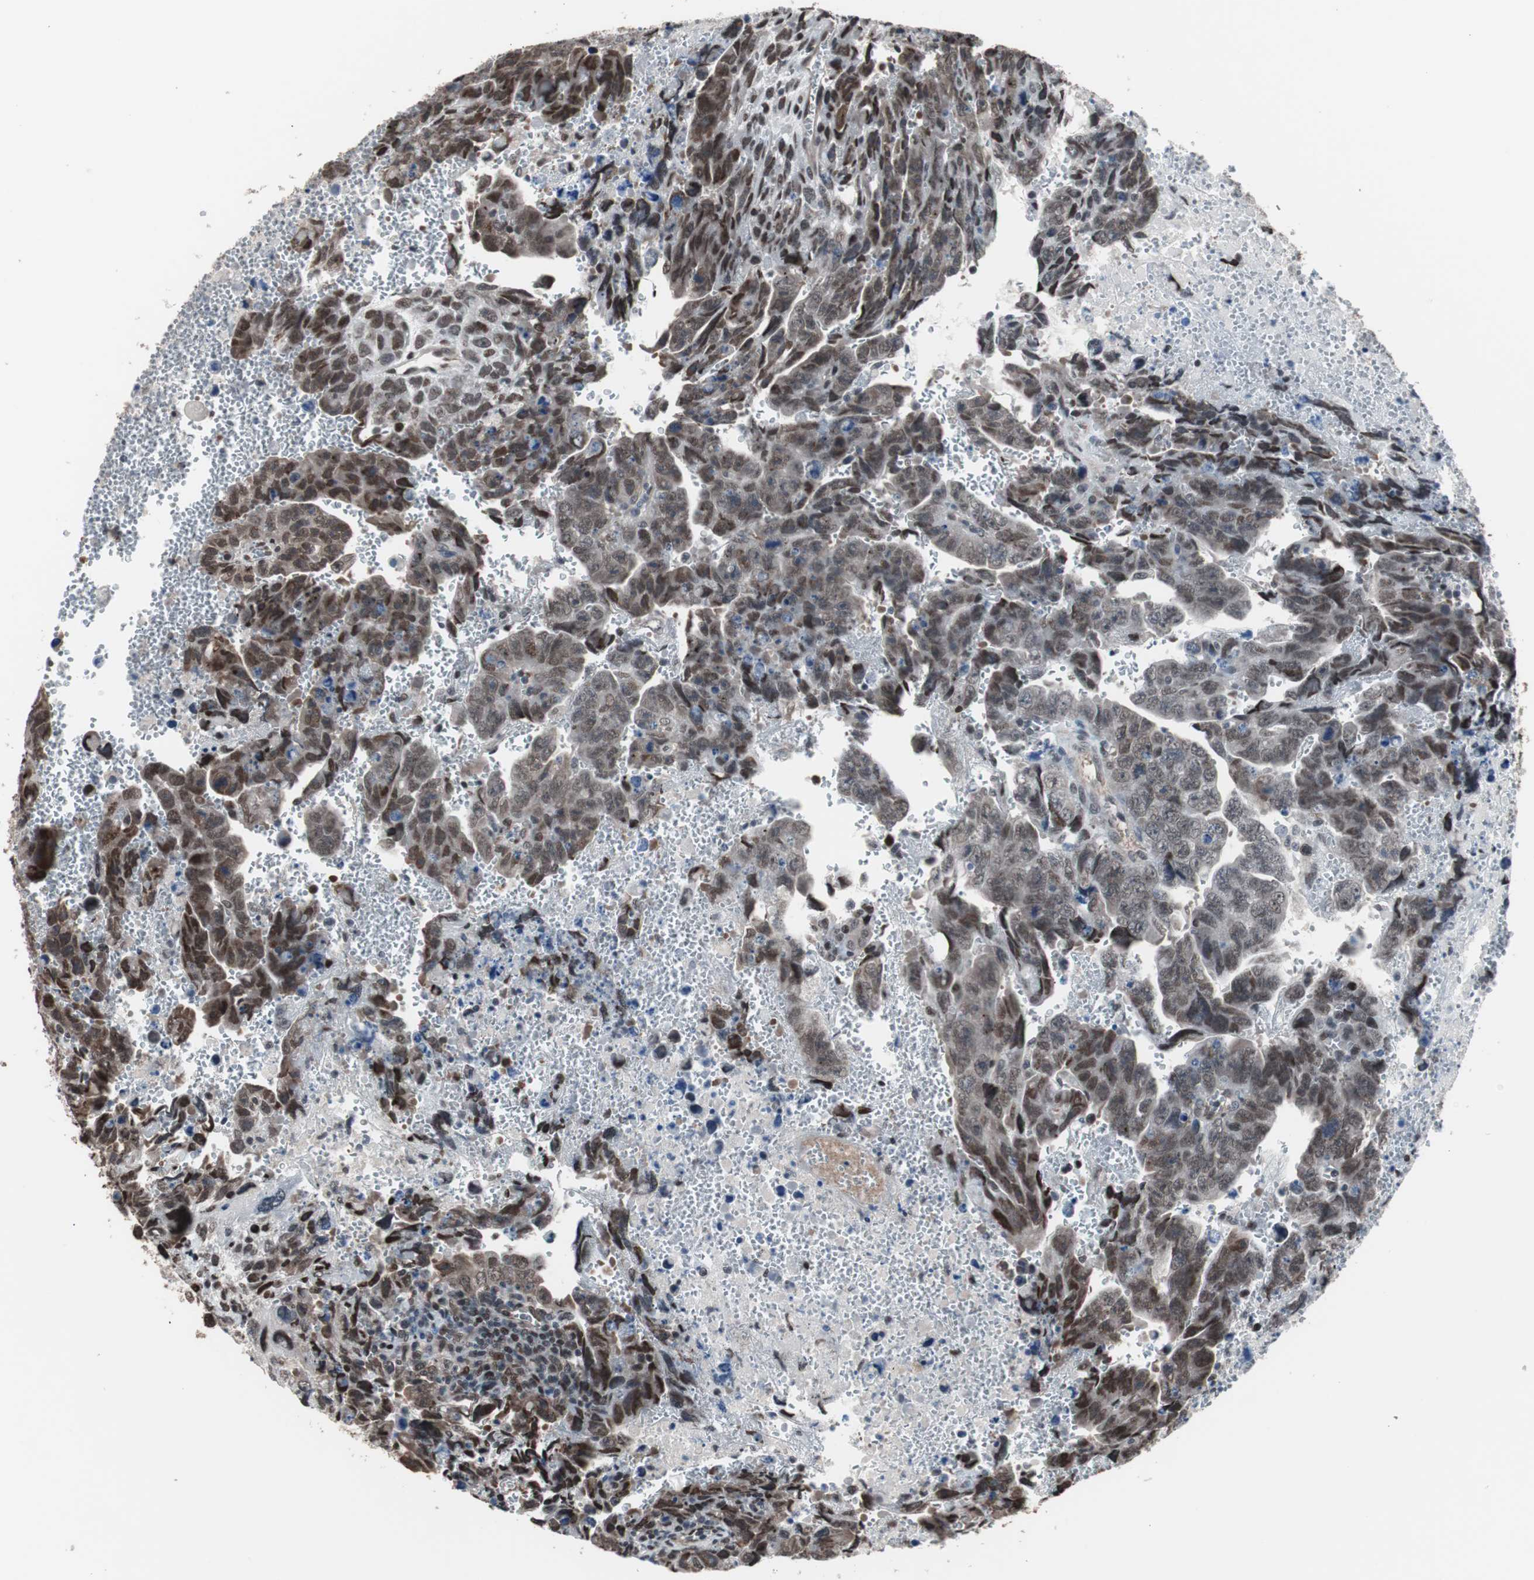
{"staining": {"intensity": "moderate", "quantity": "25%-75%", "location": "nuclear"}, "tissue": "testis cancer", "cell_type": "Tumor cells", "image_type": "cancer", "snomed": [{"axis": "morphology", "description": "Carcinoma, Embryonal, NOS"}, {"axis": "topography", "description": "Testis"}], "caption": "Immunohistochemical staining of testis cancer (embryonal carcinoma) displays medium levels of moderate nuclear protein staining in approximately 25%-75% of tumor cells.", "gene": "POGZ", "patient": {"sex": "male", "age": 28}}